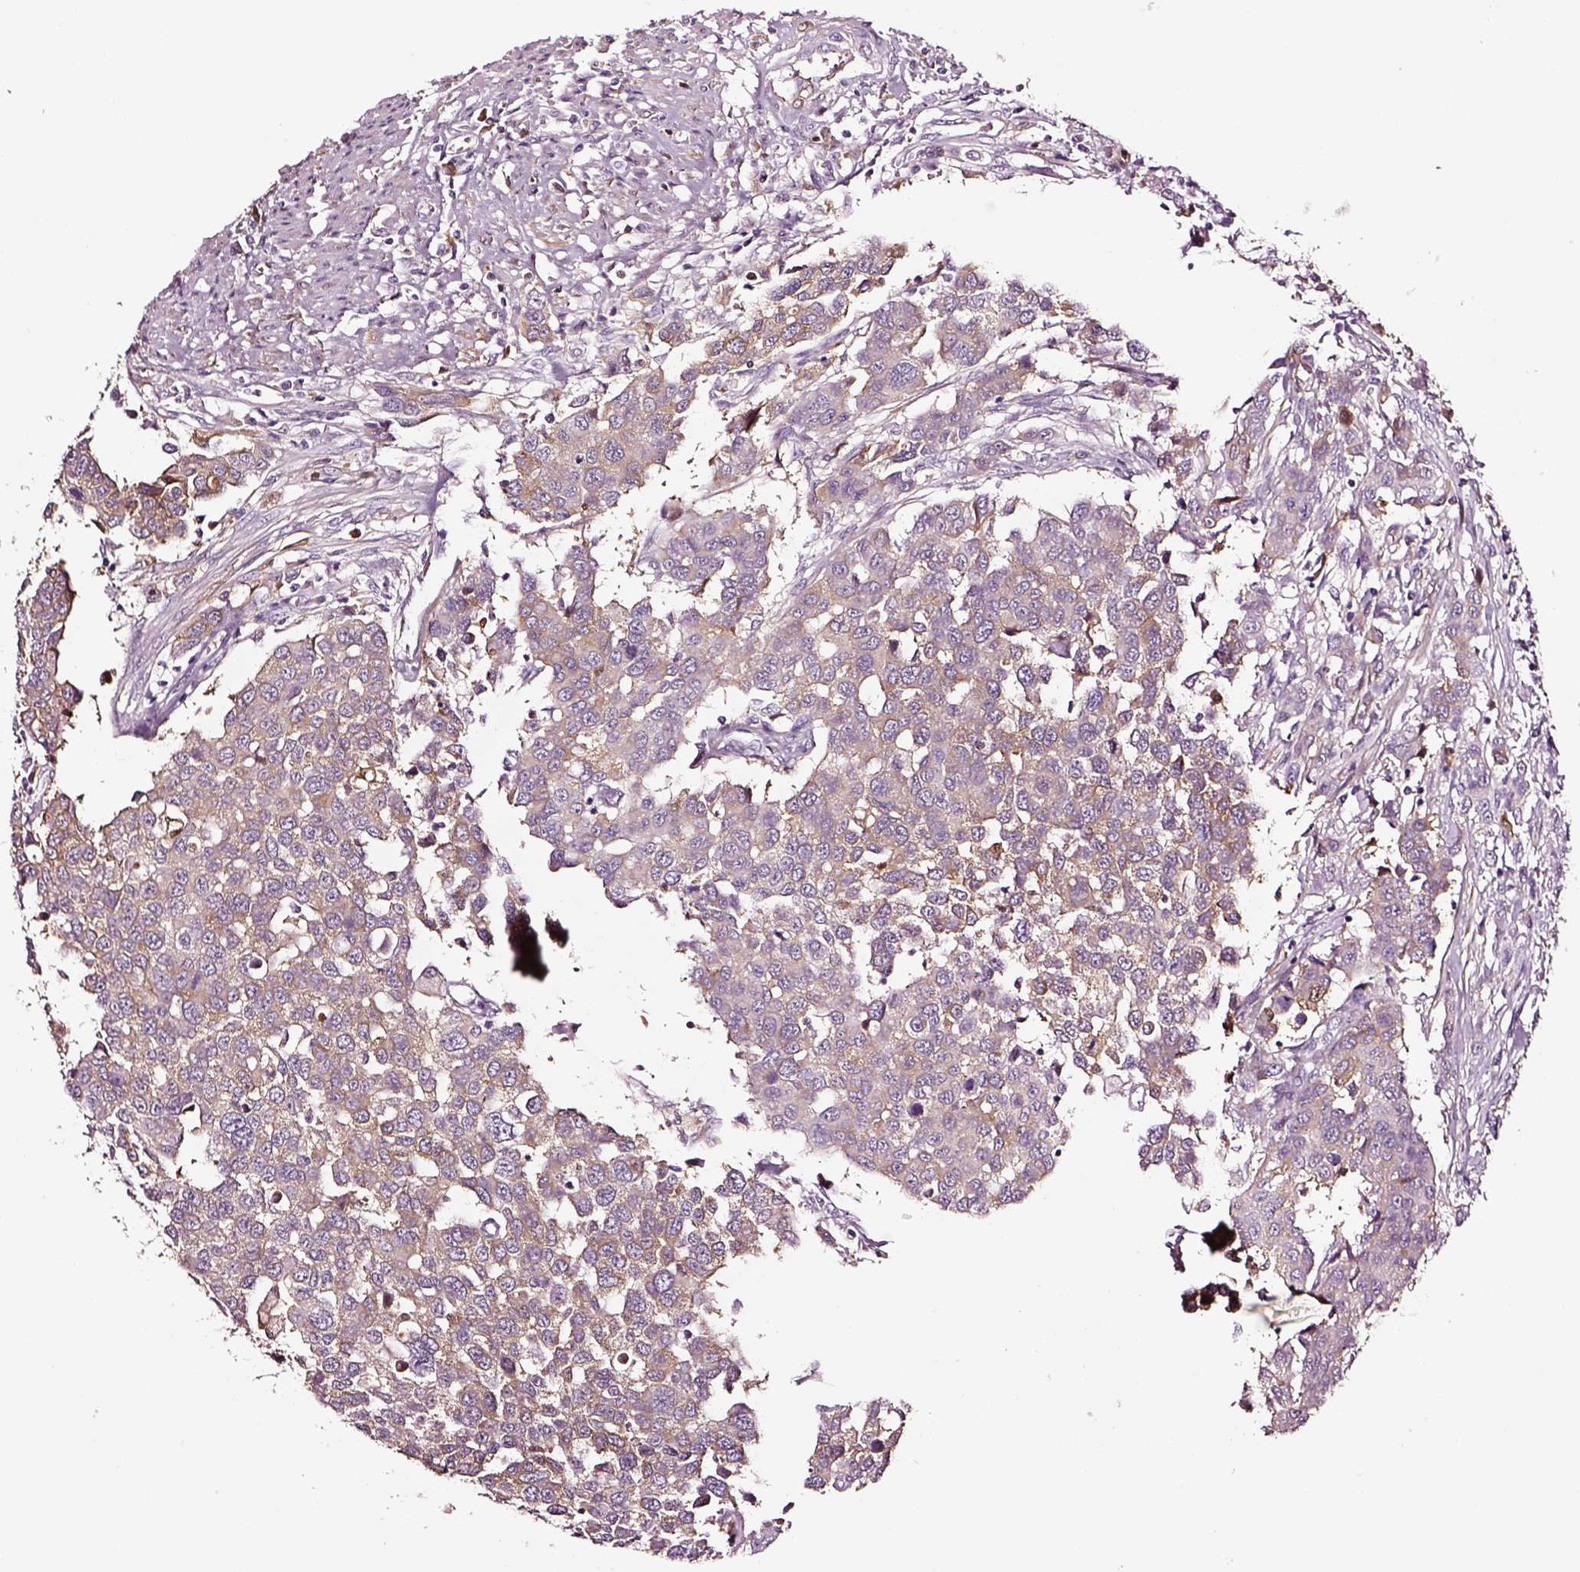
{"staining": {"intensity": "weak", "quantity": "25%-75%", "location": "cytoplasmic/membranous"}, "tissue": "urothelial cancer", "cell_type": "Tumor cells", "image_type": "cancer", "snomed": [{"axis": "morphology", "description": "Urothelial carcinoma, High grade"}, {"axis": "topography", "description": "Urinary bladder"}], "caption": "Brown immunohistochemical staining in human high-grade urothelial carcinoma shows weak cytoplasmic/membranous positivity in about 25%-75% of tumor cells.", "gene": "TF", "patient": {"sex": "female", "age": 58}}